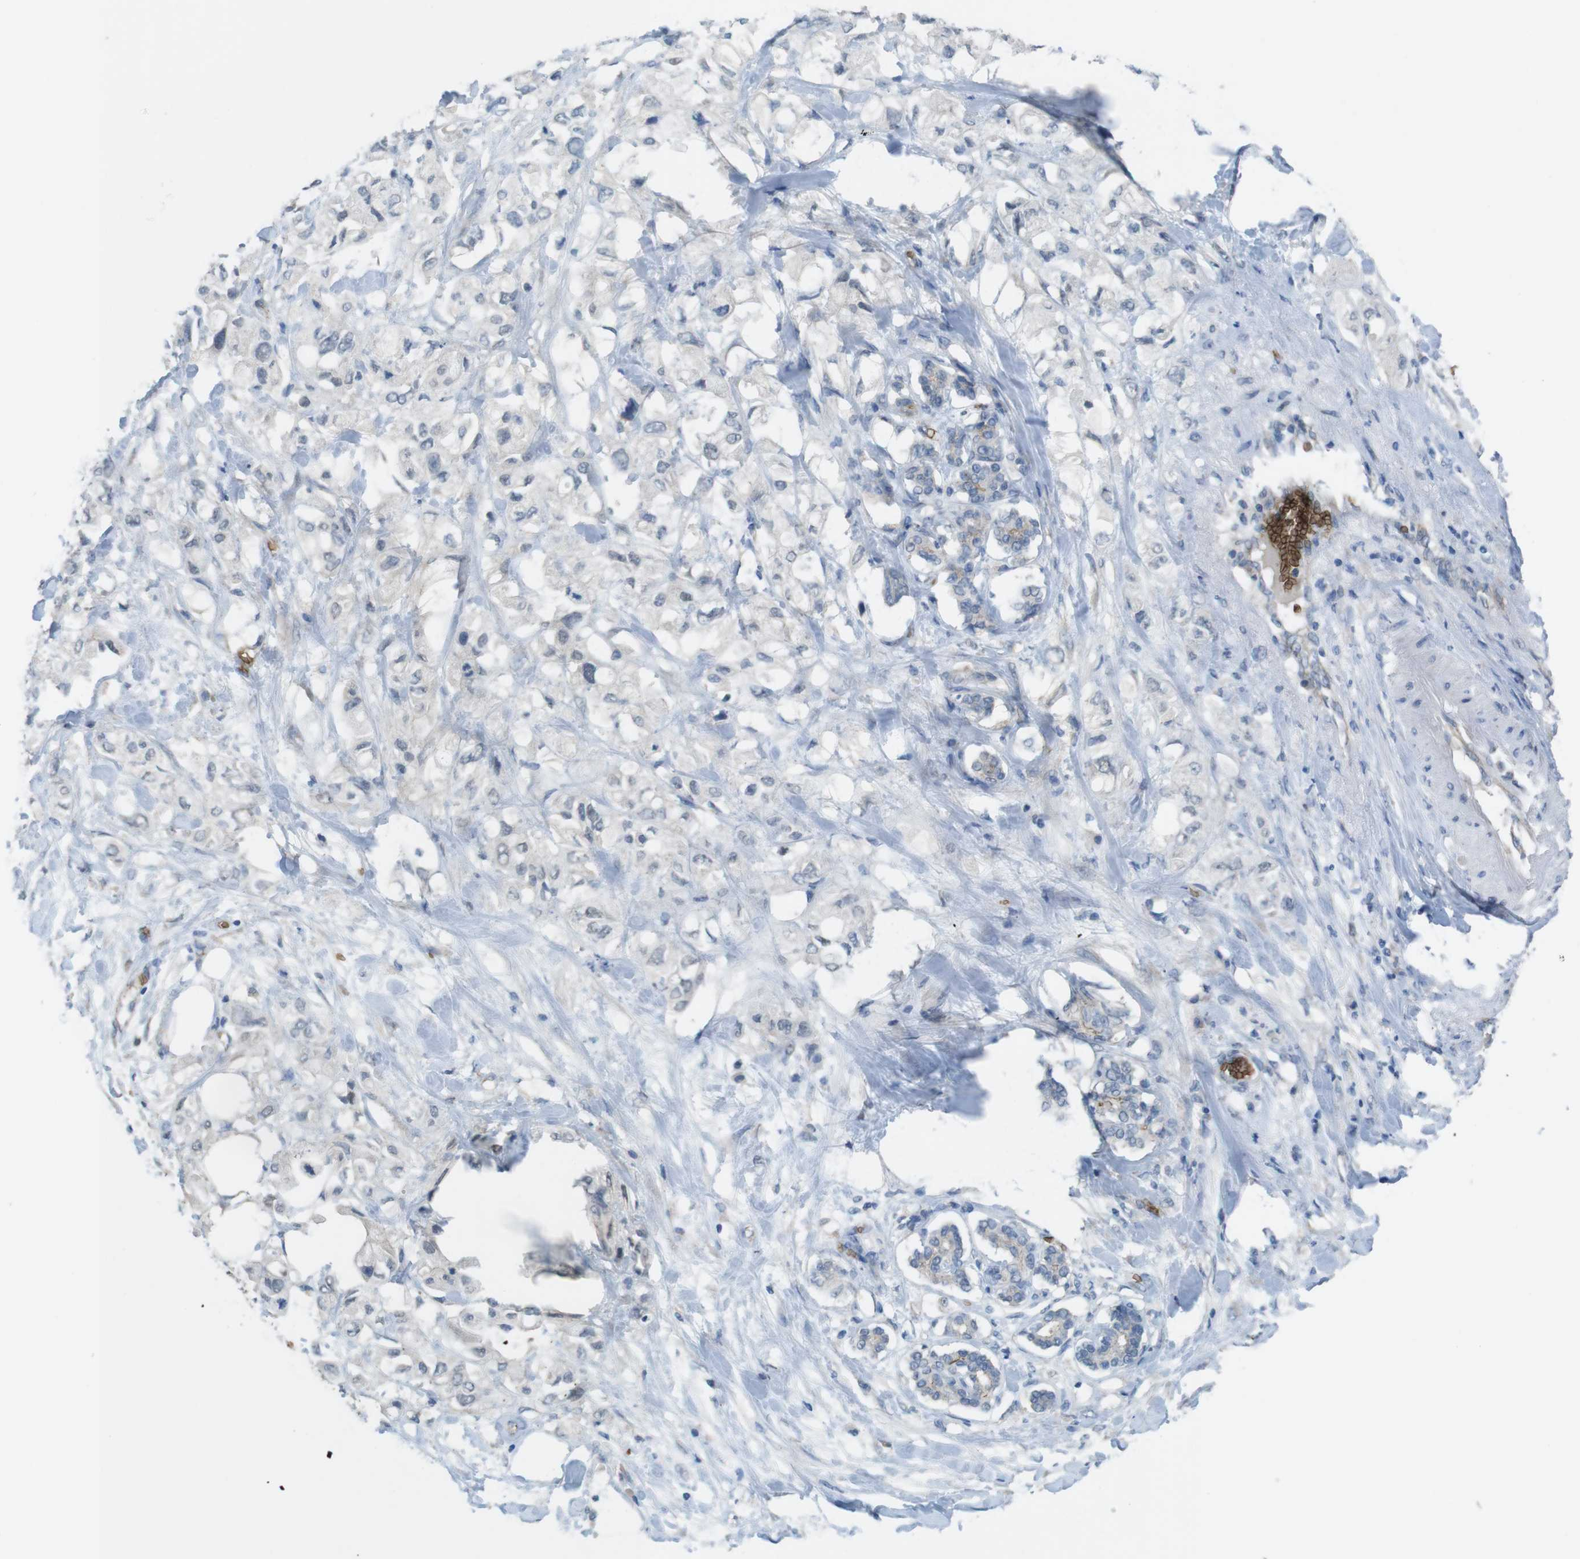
{"staining": {"intensity": "negative", "quantity": "none", "location": "none"}, "tissue": "pancreatic cancer", "cell_type": "Tumor cells", "image_type": "cancer", "snomed": [{"axis": "morphology", "description": "Adenocarcinoma, NOS"}, {"axis": "topography", "description": "Pancreas"}], "caption": "This is an immunohistochemistry (IHC) photomicrograph of adenocarcinoma (pancreatic). There is no expression in tumor cells.", "gene": "GYPA", "patient": {"sex": "female", "age": 56}}